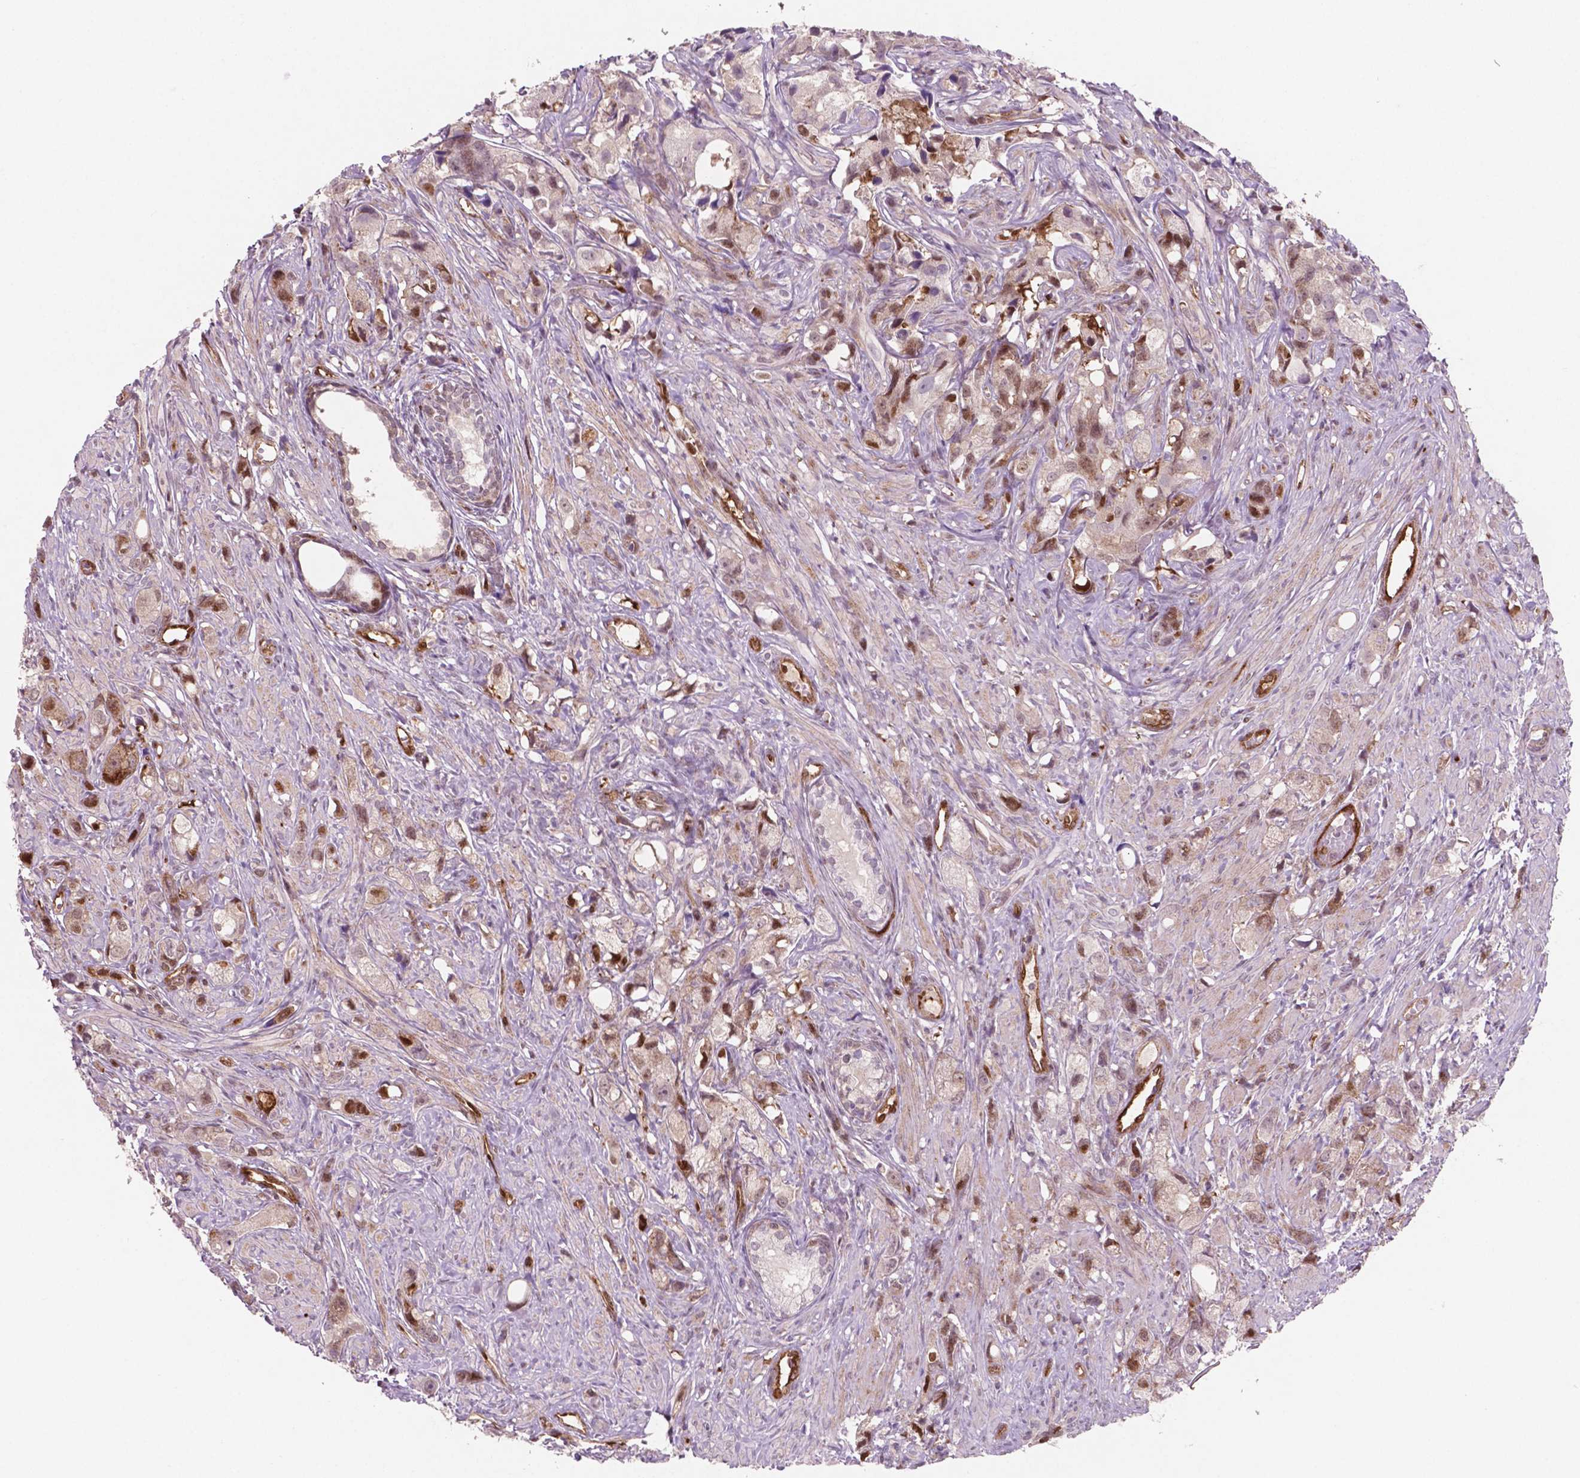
{"staining": {"intensity": "negative", "quantity": "none", "location": "none"}, "tissue": "prostate cancer", "cell_type": "Tumor cells", "image_type": "cancer", "snomed": [{"axis": "morphology", "description": "Adenocarcinoma, High grade"}, {"axis": "topography", "description": "Prostate"}], "caption": "A high-resolution photomicrograph shows immunohistochemistry staining of prostate adenocarcinoma (high-grade), which reveals no significant staining in tumor cells.", "gene": "LDHA", "patient": {"sex": "male", "age": 75}}